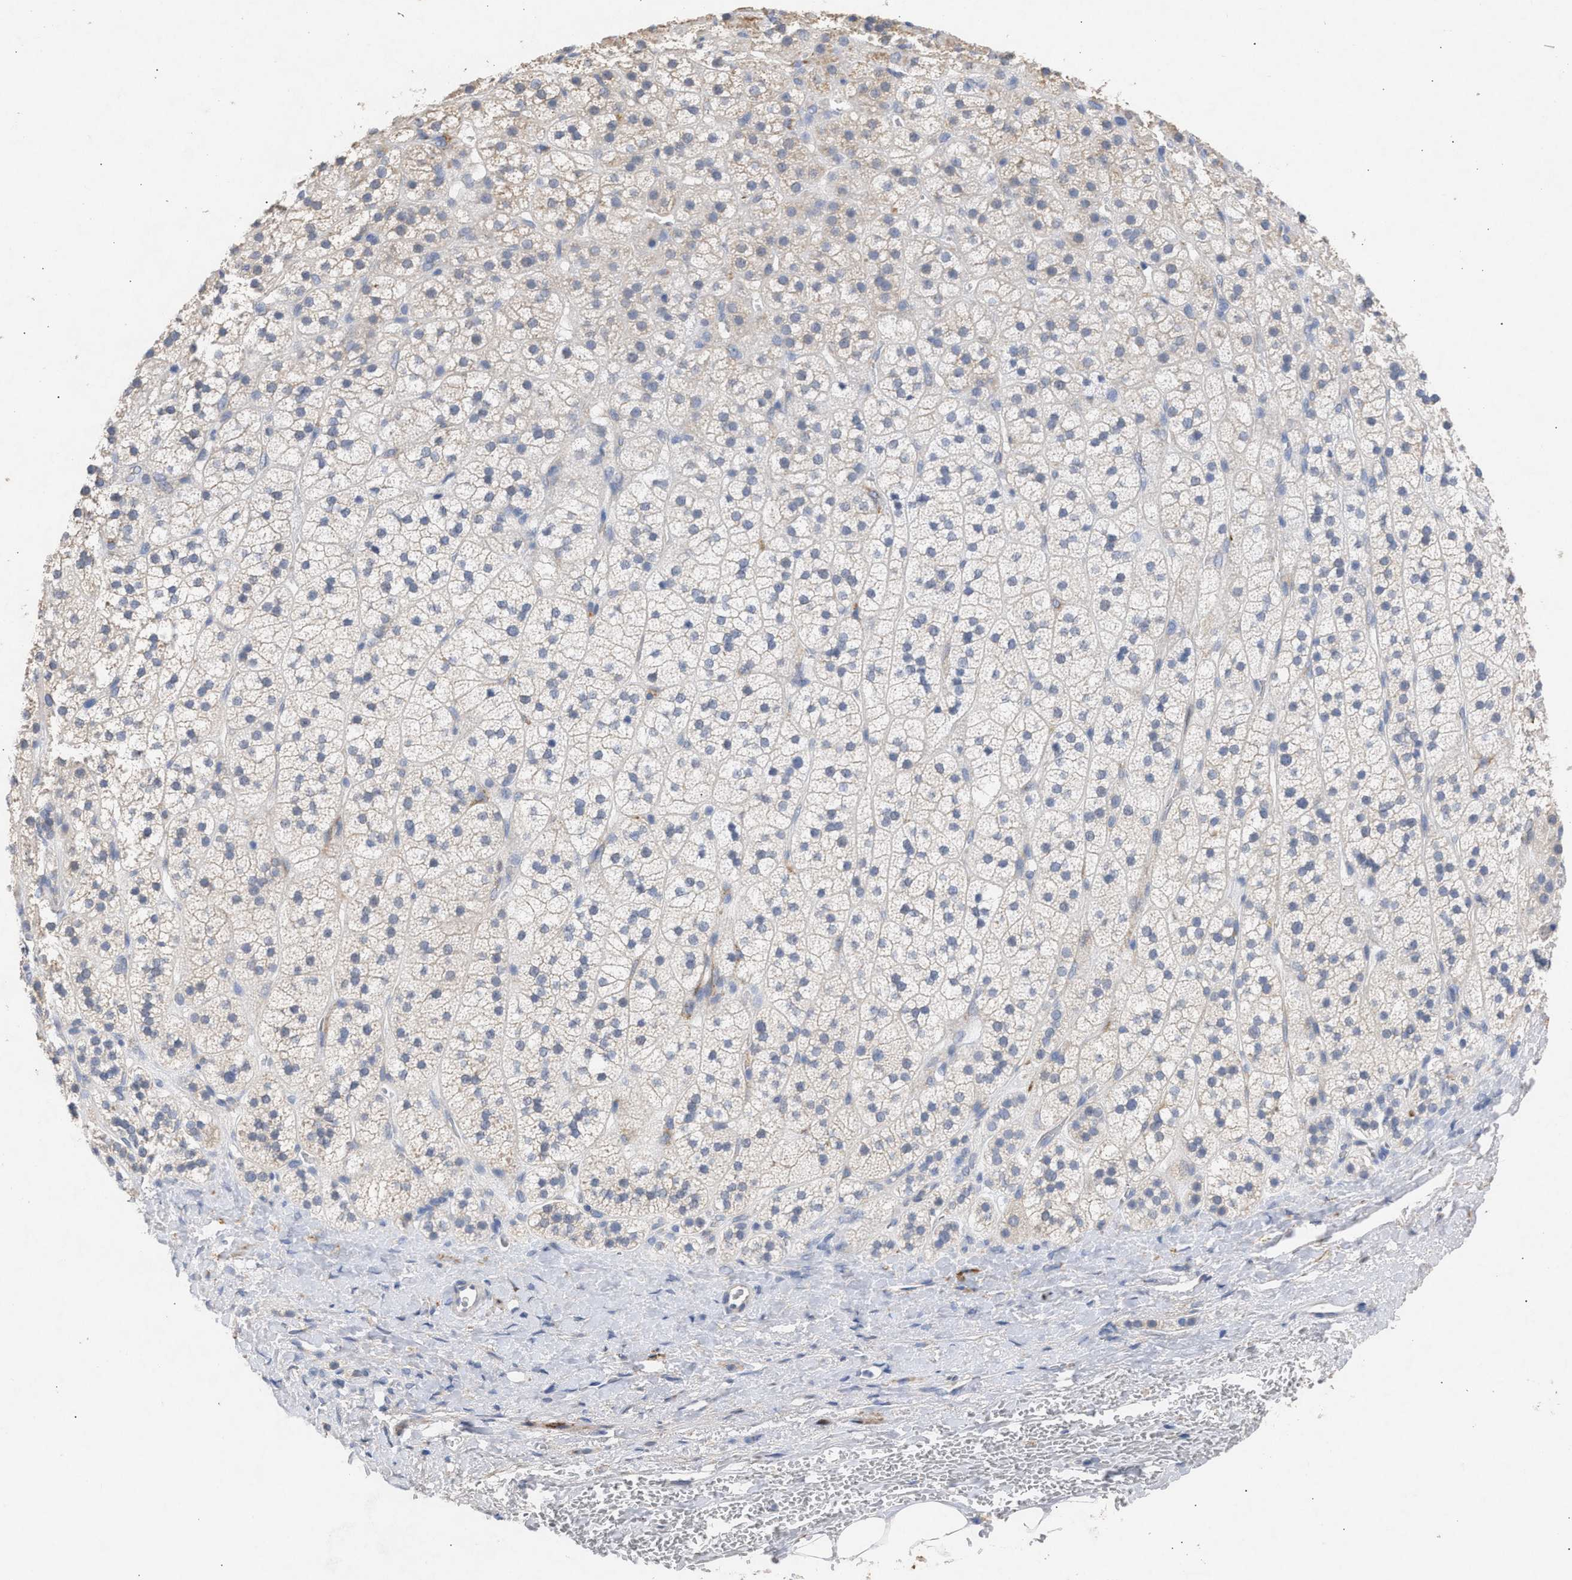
{"staining": {"intensity": "weak", "quantity": "<25%", "location": "cytoplasmic/membranous"}, "tissue": "adrenal gland", "cell_type": "Glandular cells", "image_type": "normal", "snomed": [{"axis": "morphology", "description": "Normal tissue, NOS"}, {"axis": "topography", "description": "Adrenal gland"}], "caption": "DAB immunohistochemical staining of normal human adrenal gland shows no significant expression in glandular cells. Brightfield microscopy of IHC stained with DAB (3,3'-diaminobenzidine) (brown) and hematoxylin (blue), captured at high magnification.", "gene": "SELENOM", "patient": {"sex": "male", "age": 56}}